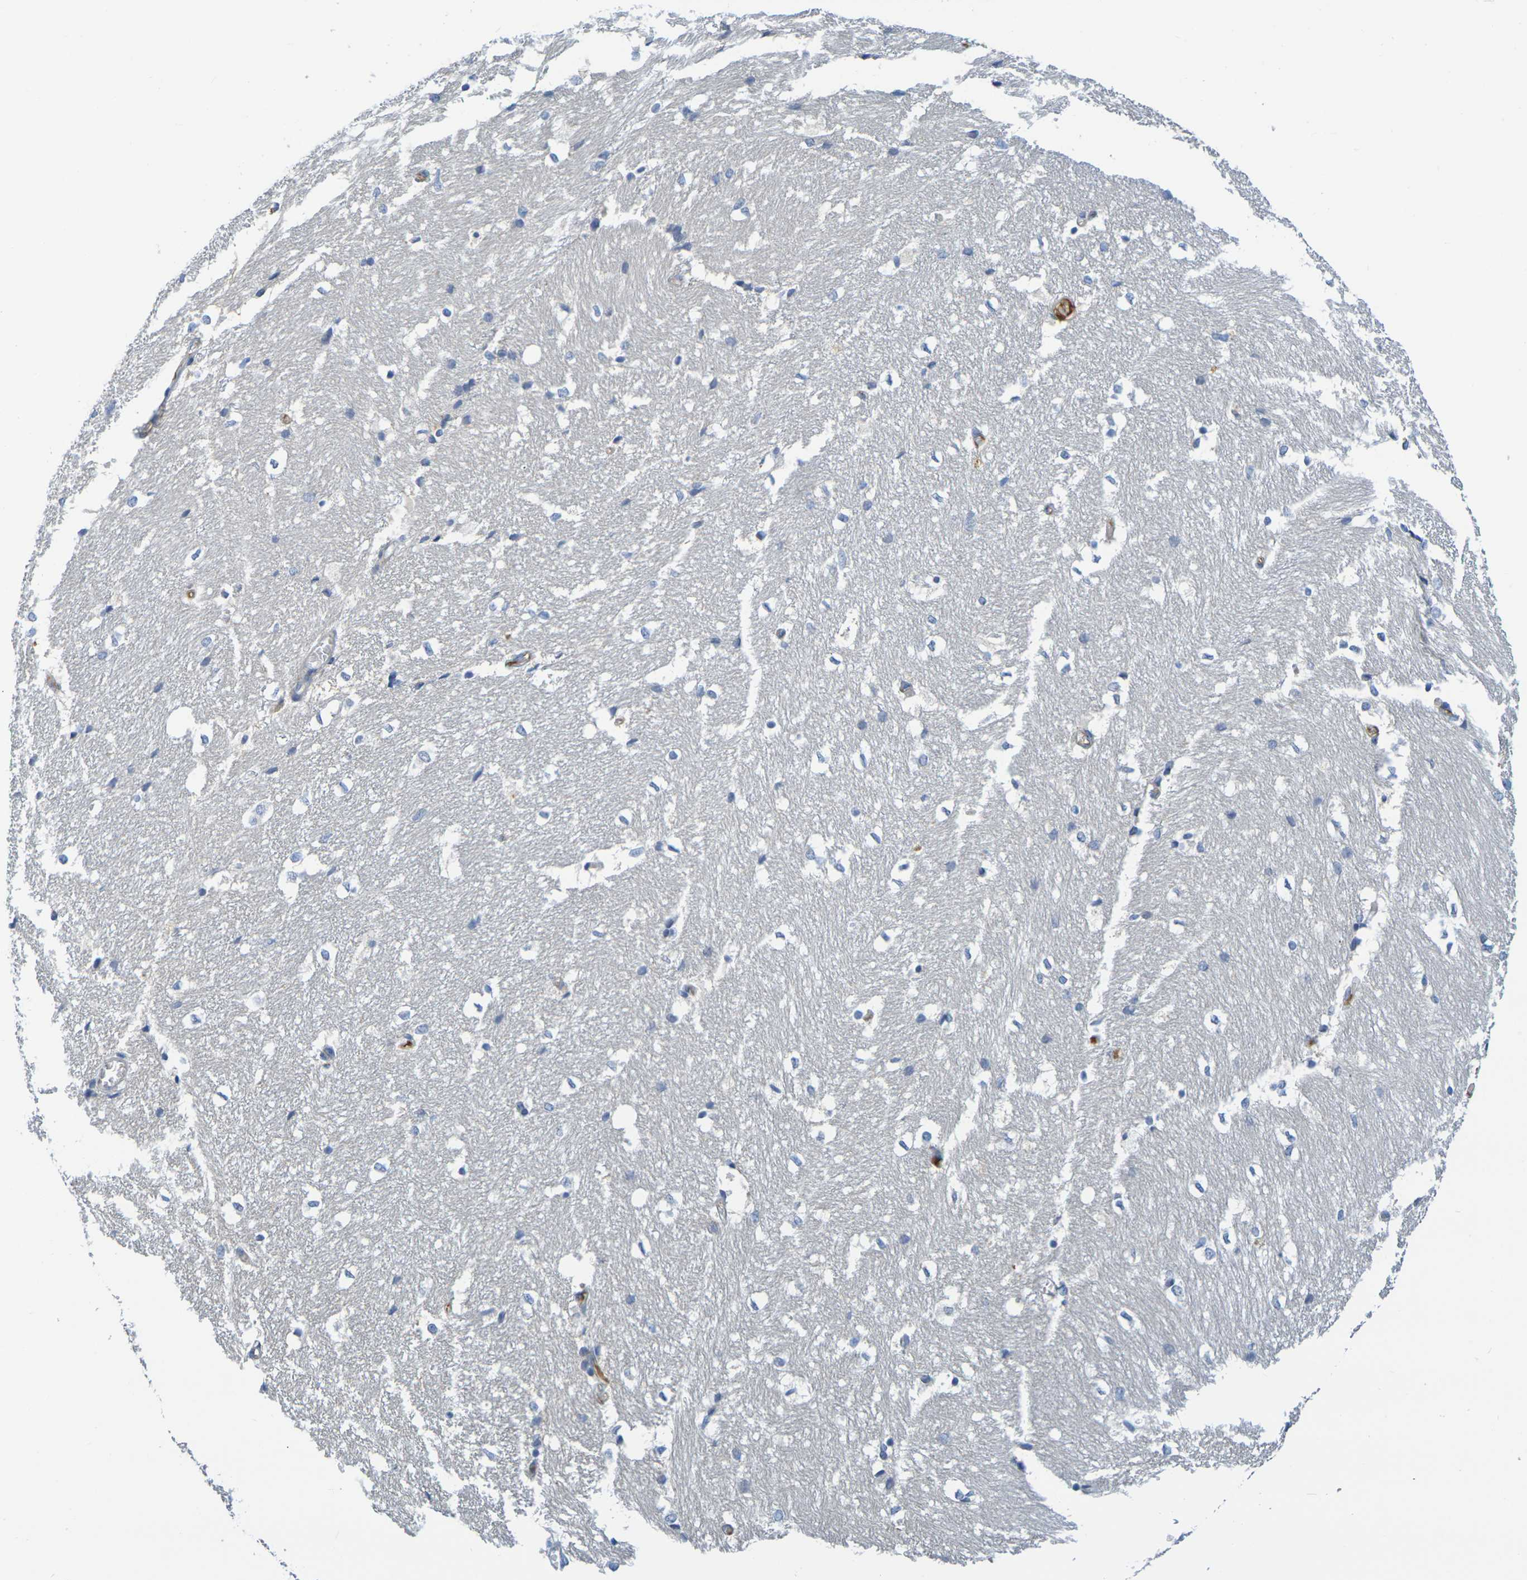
{"staining": {"intensity": "negative", "quantity": "none", "location": "none"}, "tissue": "hippocampus", "cell_type": "Glial cells", "image_type": "normal", "snomed": [{"axis": "morphology", "description": "Normal tissue, NOS"}, {"axis": "topography", "description": "Hippocampus"}], "caption": "Hippocampus was stained to show a protein in brown. There is no significant staining in glial cells. The staining is performed using DAB (3,3'-diaminobenzidine) brown chromogen with nuclei counter-stained in using hematoxylin.", "gene": "C1QA", "patient": {"sex": "female", "age": 19}}